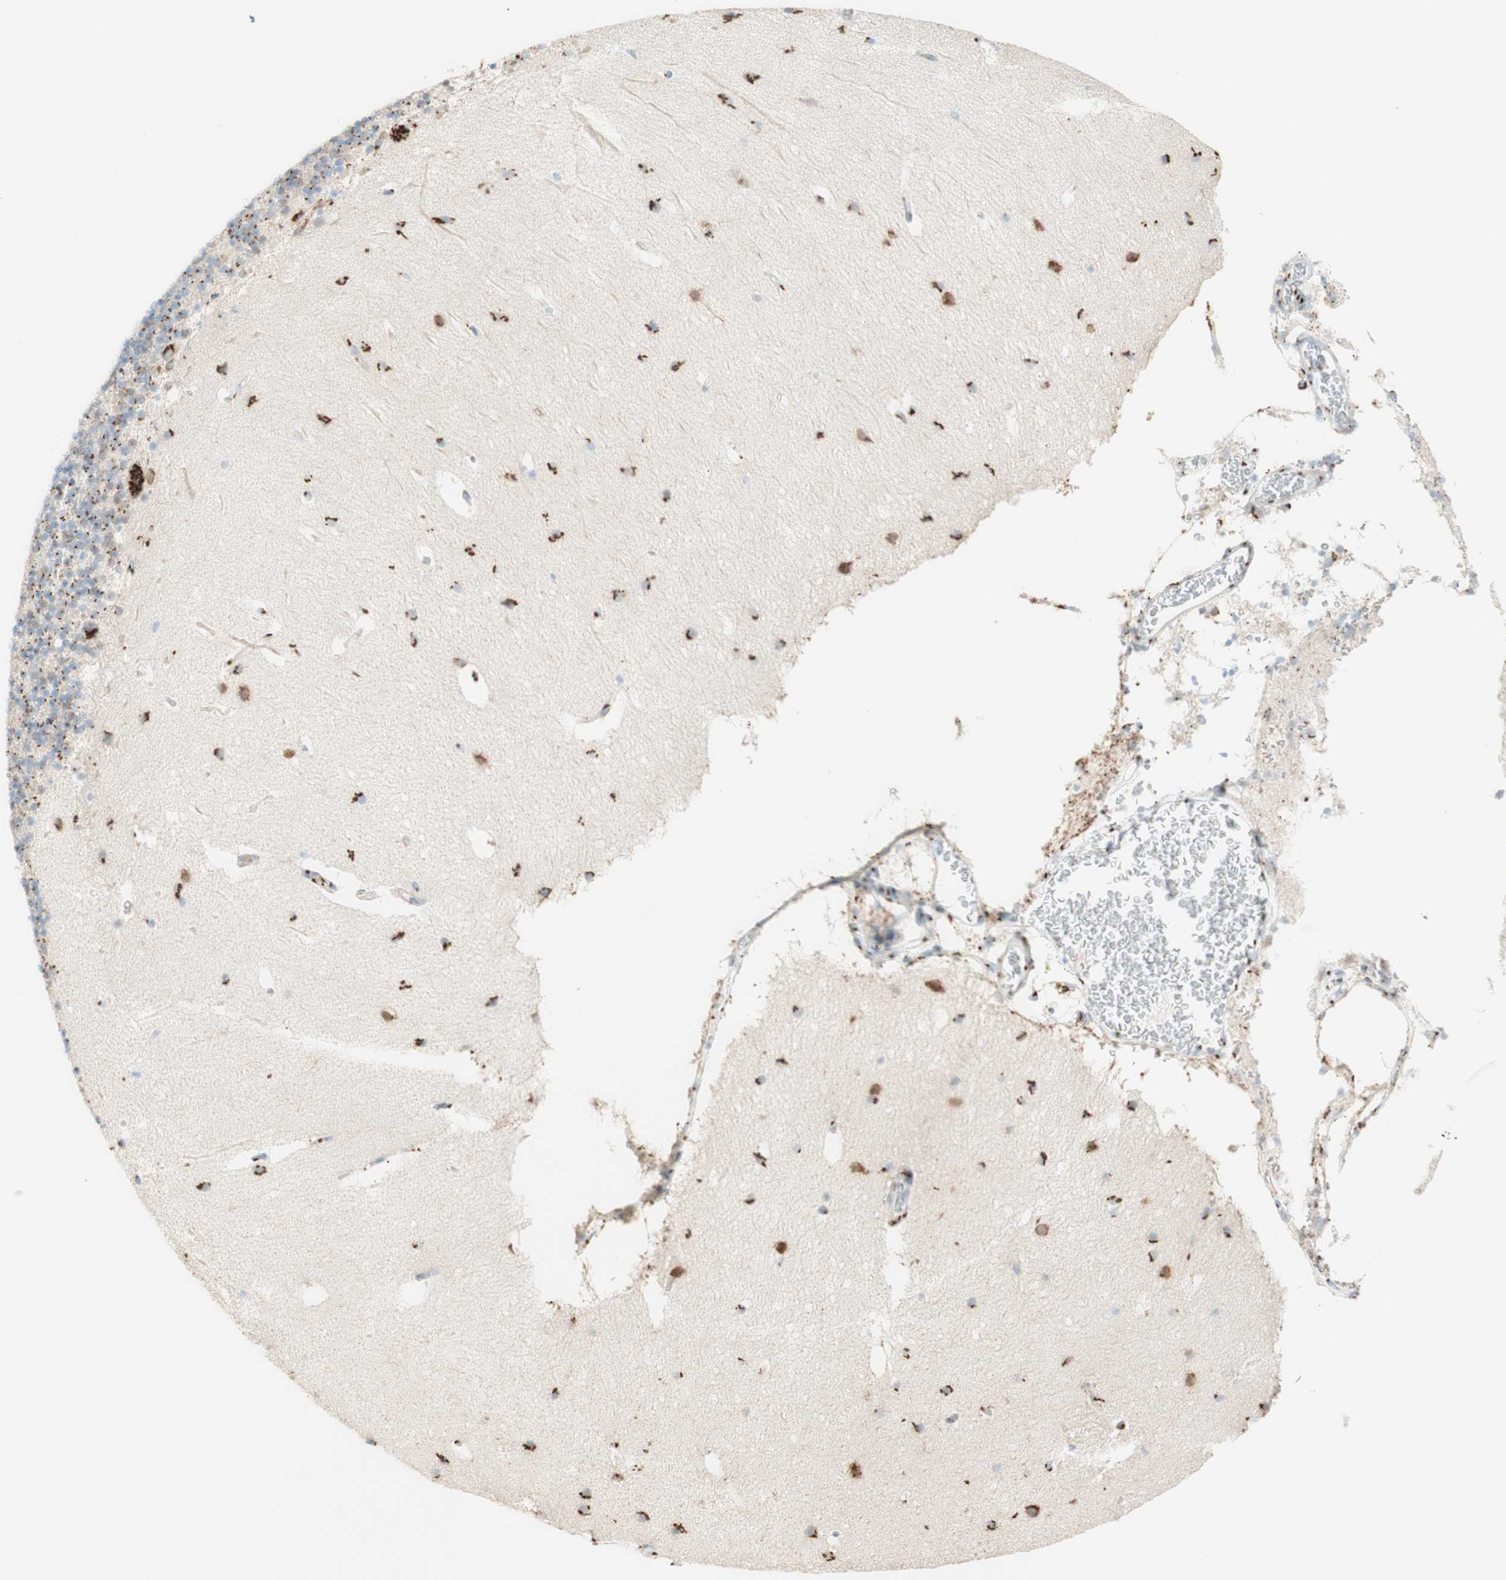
{"staining": {"intensity": "strong", "quantity": ">75%", "location": "cytoplasmic/membranous"}, "tissue": "cerebellum", "cell_type": "Cells in granular layer", "image_type": "normal", "snomed": [{"axis": "morphology", "description": "Normal tissue, NOS"}, {"axis": "topography", "description": "Cerebellum"}], "caption": "IHC of normal cerebellum reveals high levels of strong cytoplasmic/membranous staining in approximately >75% of cells in granular layer.", "gene": "GOLGB1", "patient": {"sex": "male", "age": 45}}